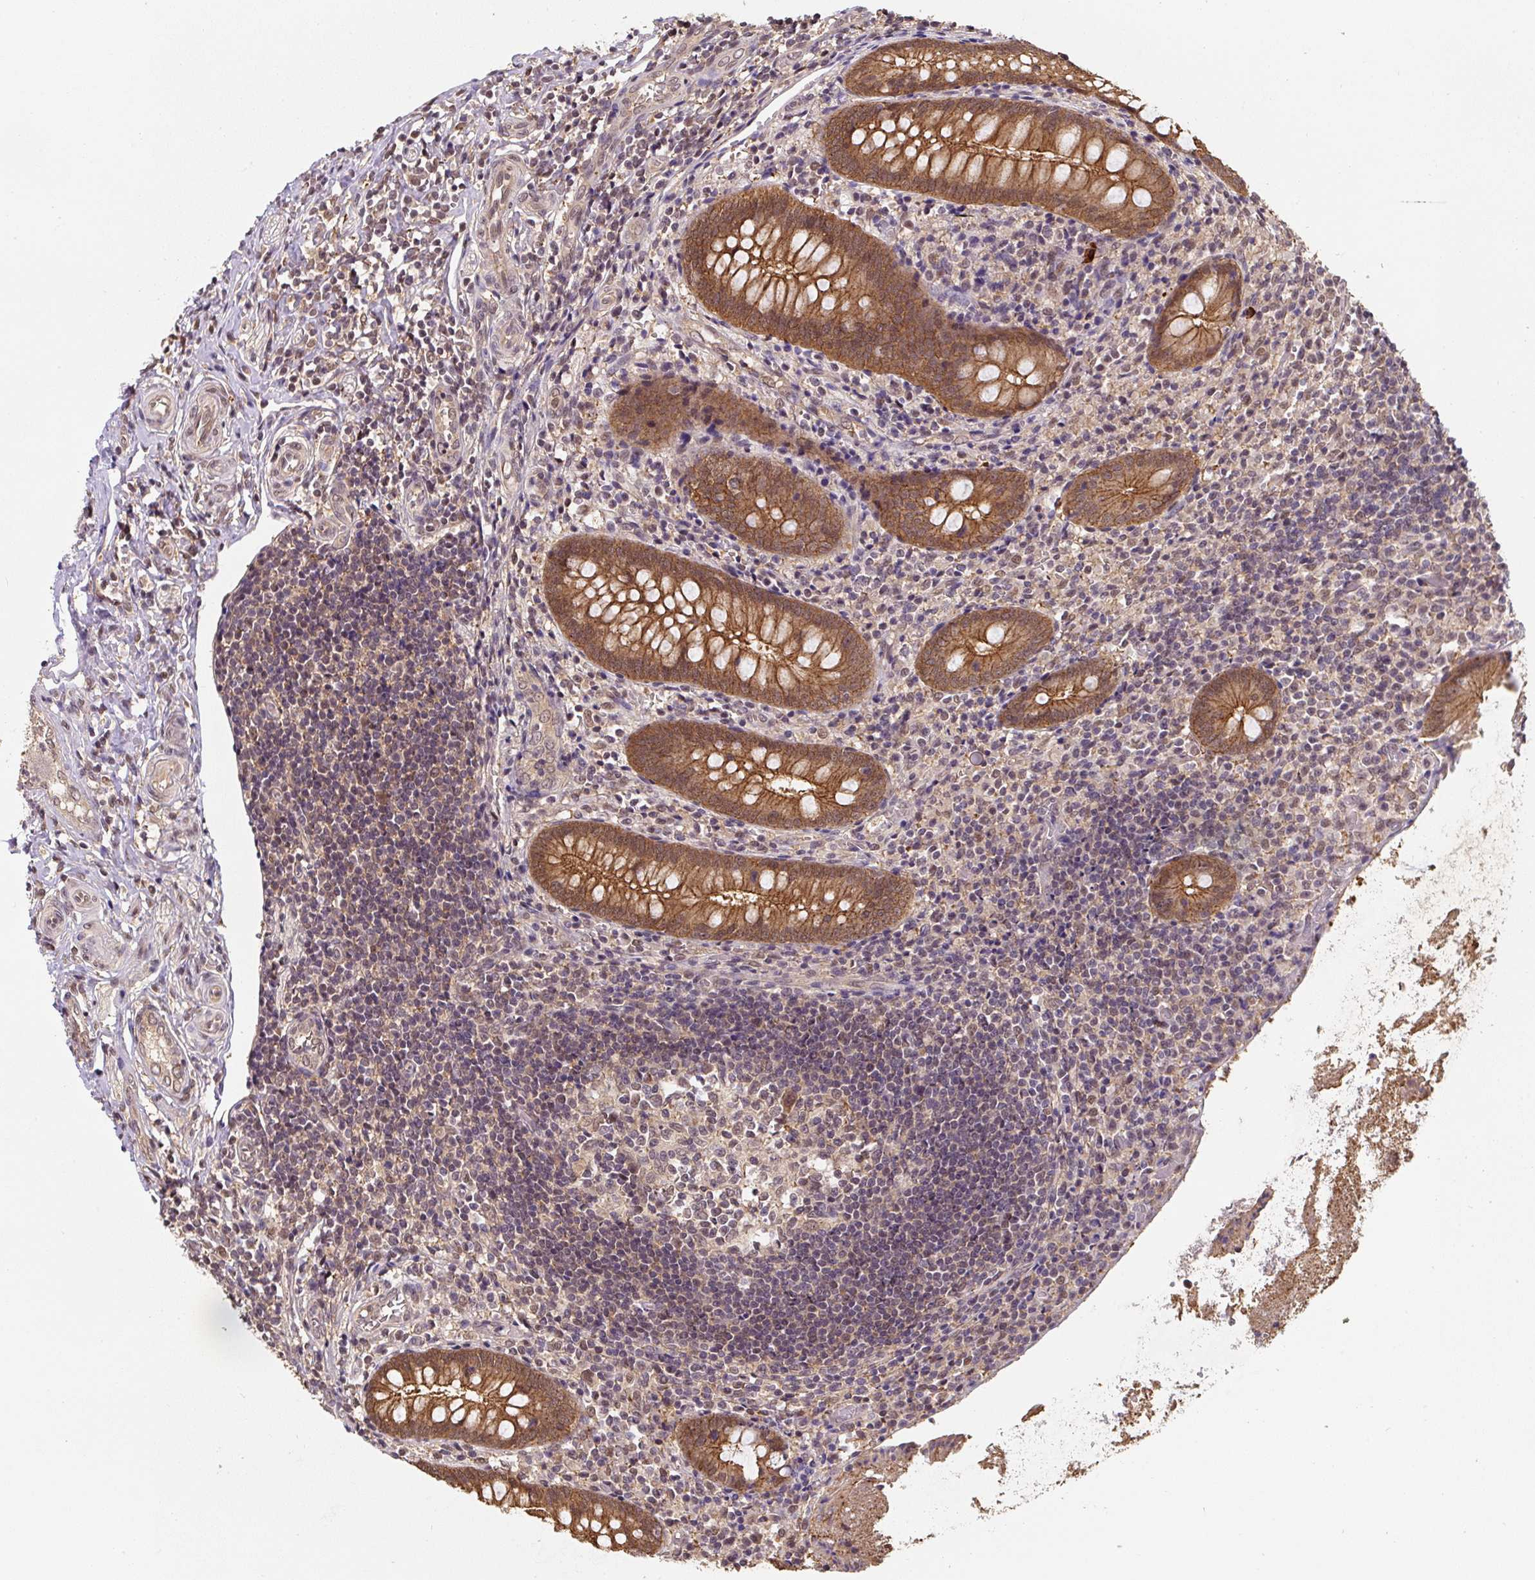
{"staining": {"intensity": "moderate", "quantity": ">75%", "location": "cytoplasmic/membranous,nuclear"}, "tissue": "appendix", "cell_type": "Glandular cells", "image_type": "normal", "snomed": [{"axis": "morphology", "description": "Normal tissue, NOS"}, {"axis": "topography", "description": "Appendix"}], "caption": "Human appendix stained with a brown dye exhibits moderate cytoplasmic/membranous,nuclear positive staining in about >75% of glandular cells.", "gene": "ST13", "patient": {"sex": "female", "age": 17}}